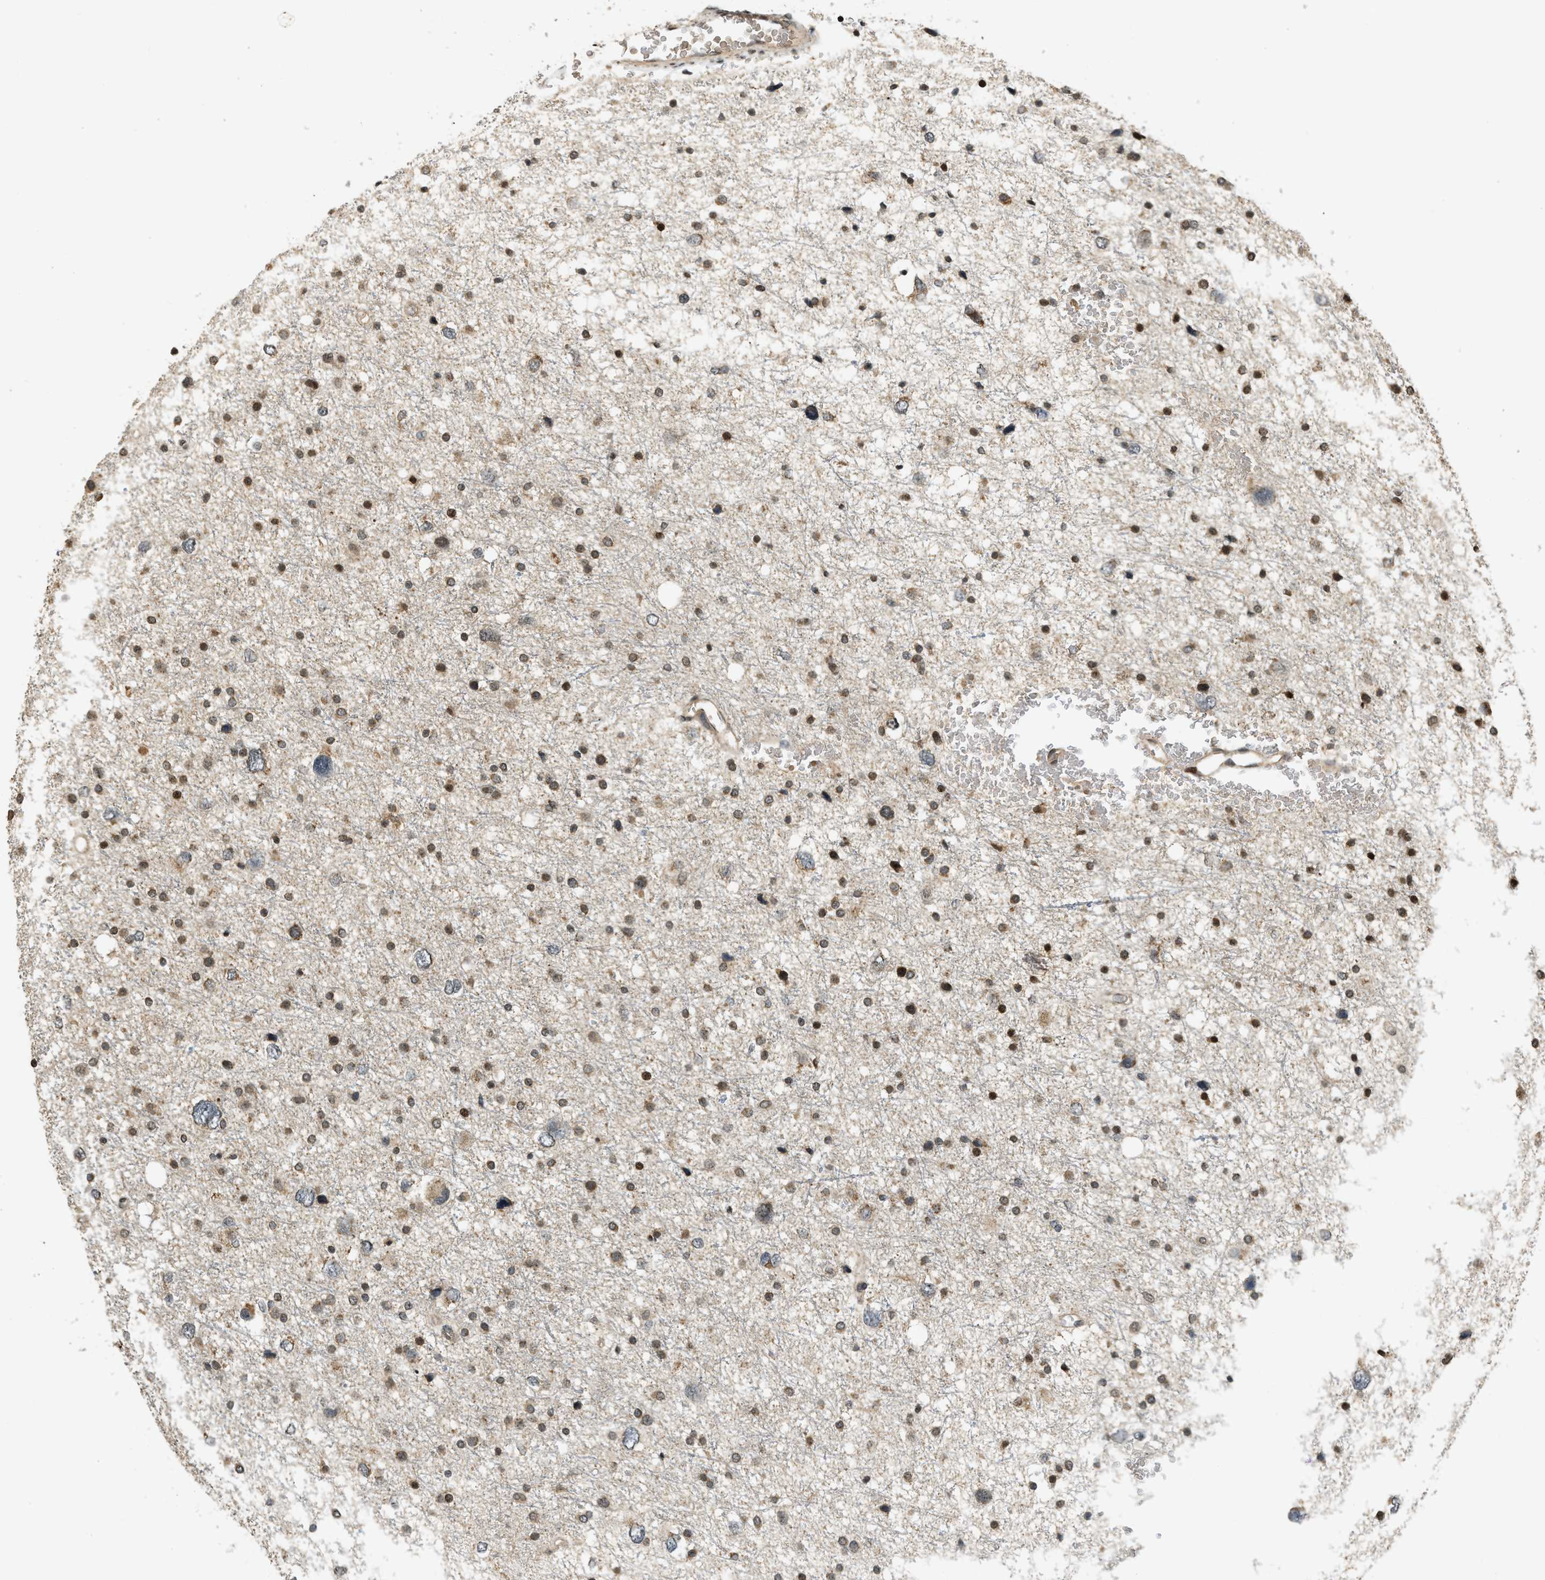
{"staining": {"intensity": "moderate", "quantity": ">75%", "location": "nuclear"}, "tissue": "glioma", "cell_type": "Tumor cells", "image_type": "cancer", "snomed": [{"axis": "morphology", "description": "Glioma, malignant, Low grade"}, {"axis": "topography", "description": "Brain"}], "caption": "Immunohistochemical staining of glioma reveals moderate nuclear protein expression in approximately >75% of tumor cells.", "gene": "SIAH1", "patient": {"sex": "female", "age": 37}}